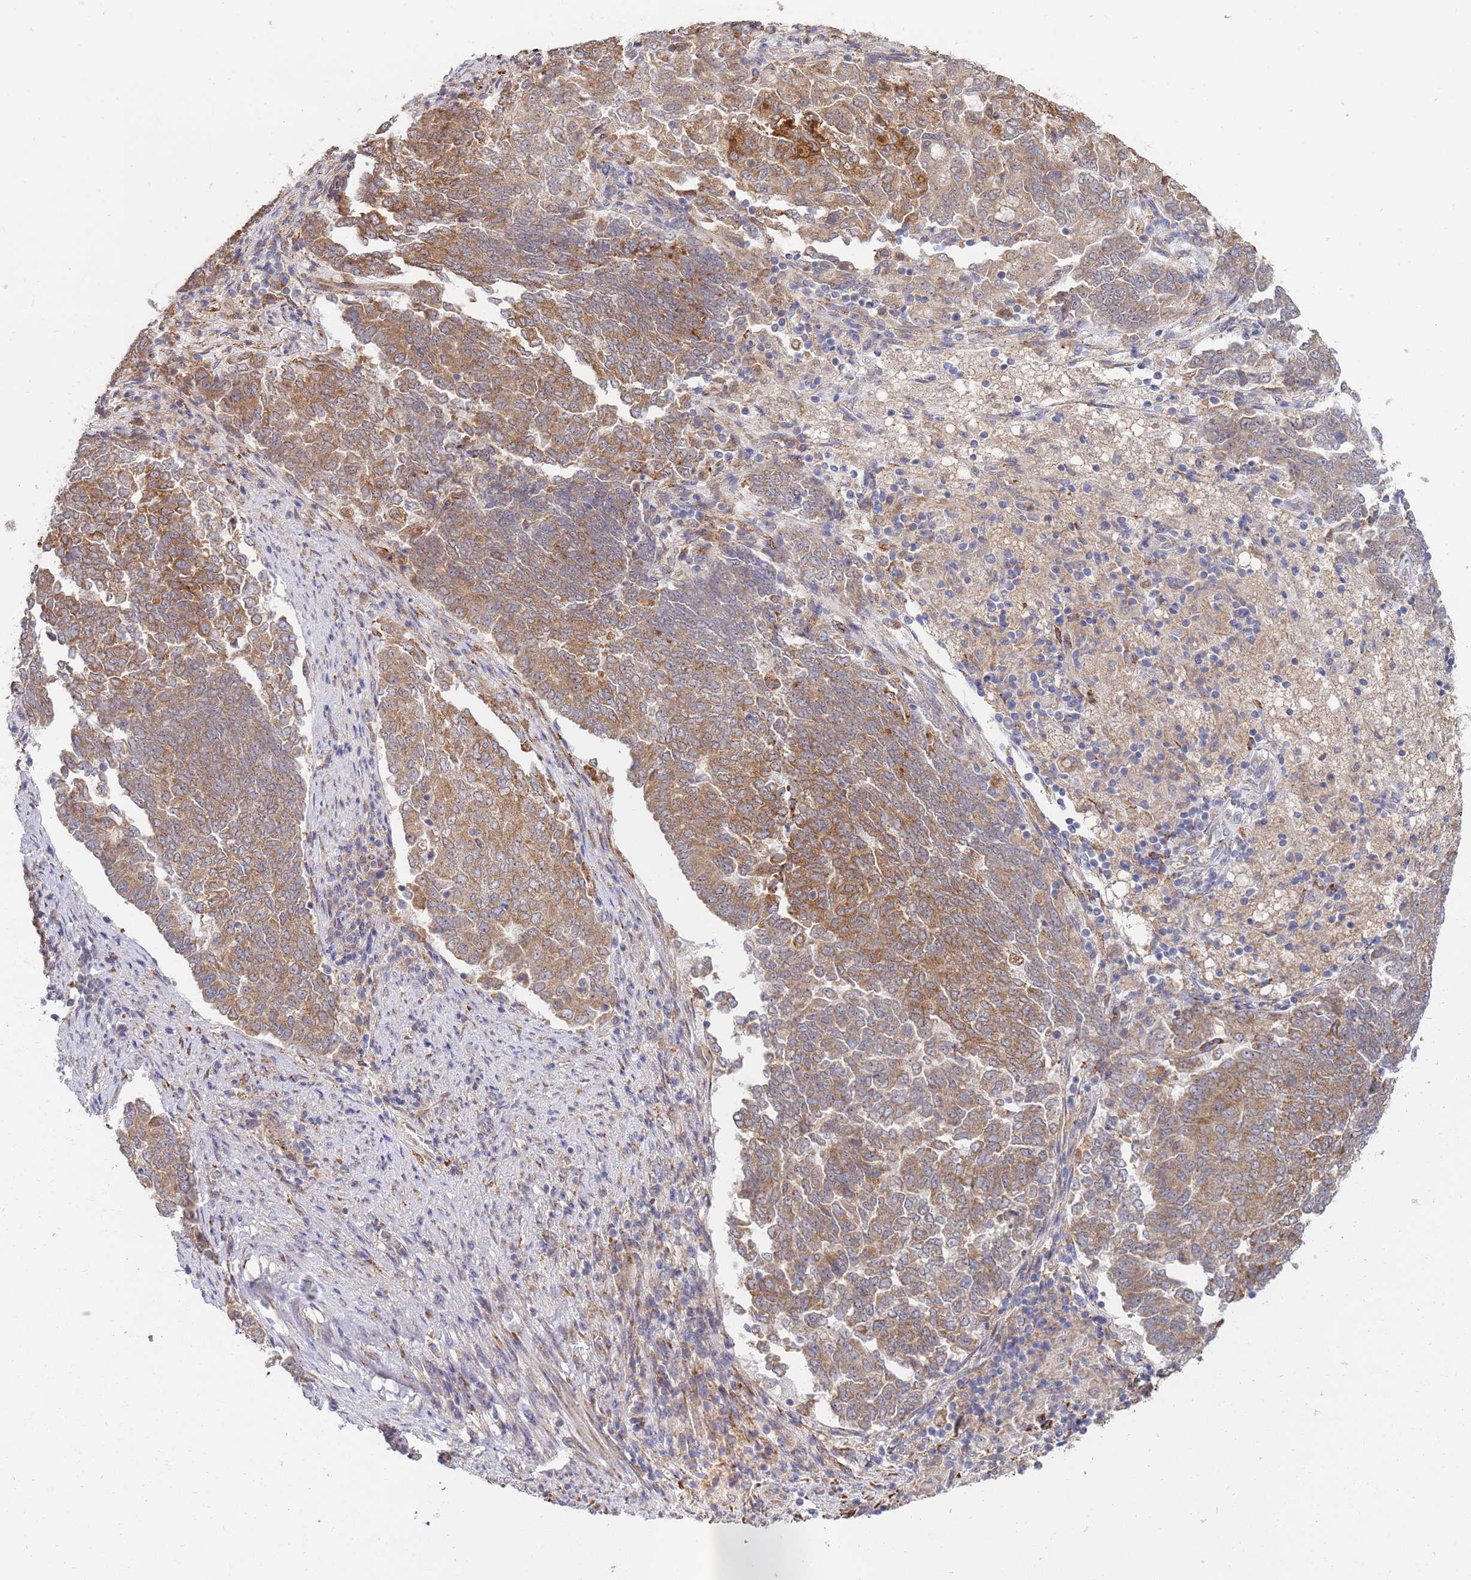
{"staining": {"intensity": "moderate", "quantity": ">75%", "location": "cytoplasmic/membranous"}, "tissue": "endometrial cancer", "cell_type": "Tumor cells", "image_type": "cancer", "snomed": [{"axis": "morphology", "description": "Adenocarcinoma, NOS"}, {"axis": "topography", "description": "Endometrium"}], "caption": "Immunohistochemistry image of endometrial cancer stained for a protein (brown), which displays medium levels of moderate cytoplasmic/membranous staining in approximately >75% of tumor cells.", "gene": "VRK2", "patient": {"sex": "female", "age": 80}}